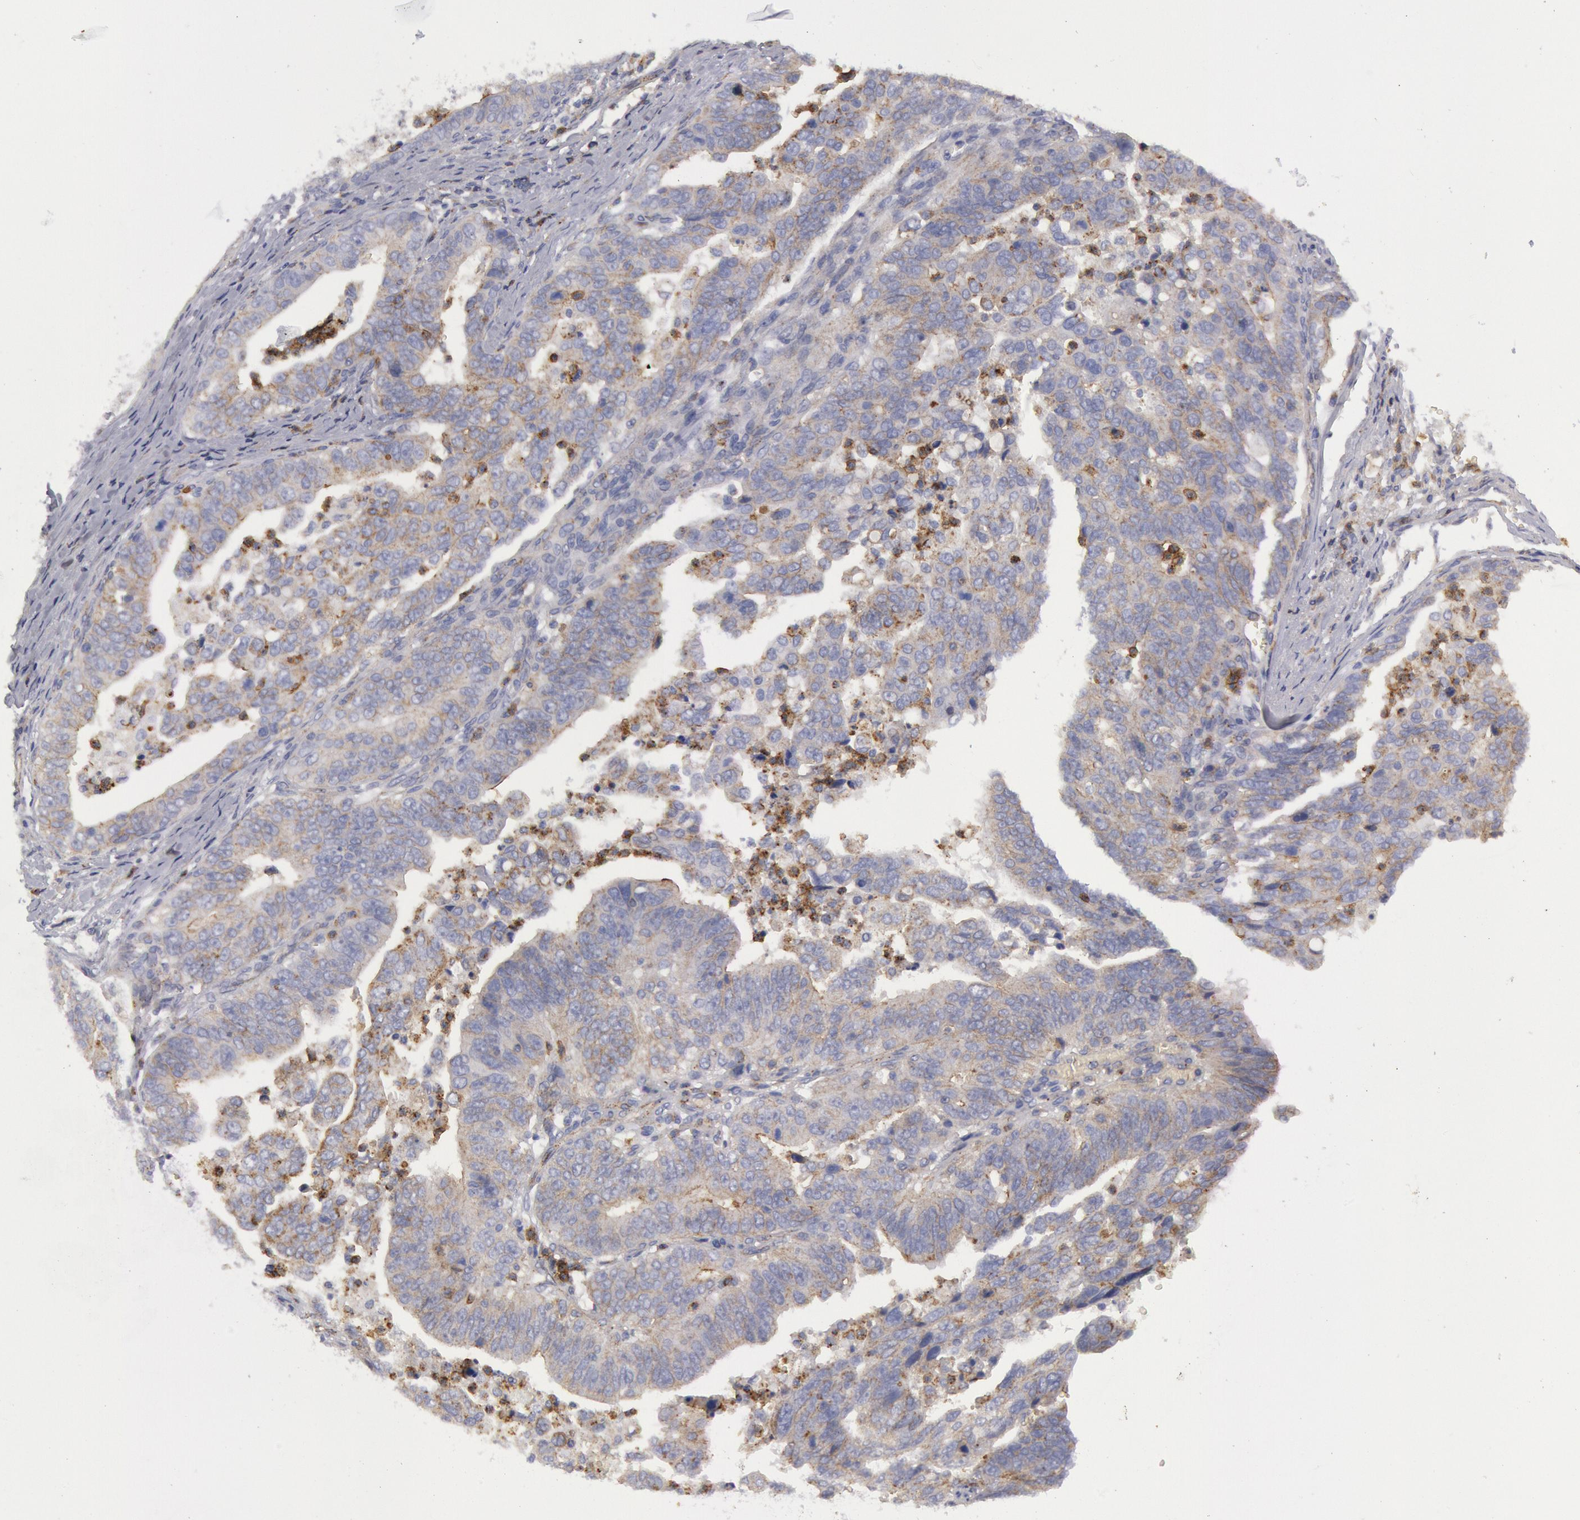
{"staining": {"intensity": "negative", "quantity": "none", "location": "none"}, "tissue": "stomach cancer", "cell_type": "Tumor cells", "image_type": "cancer", "snomed": [{"axis": "morphology", "description": "Adenocarcinoma, NOS"}, {"axis": "topography", "description": "Stomach, upper"}], "caption": "Stomach cancer (adenocarcinoma) stained for a protein using IHC demonstrates no staining tumor cells.", "gene": "FLOT1", "patient": {"sex": "female", "age": 50}}